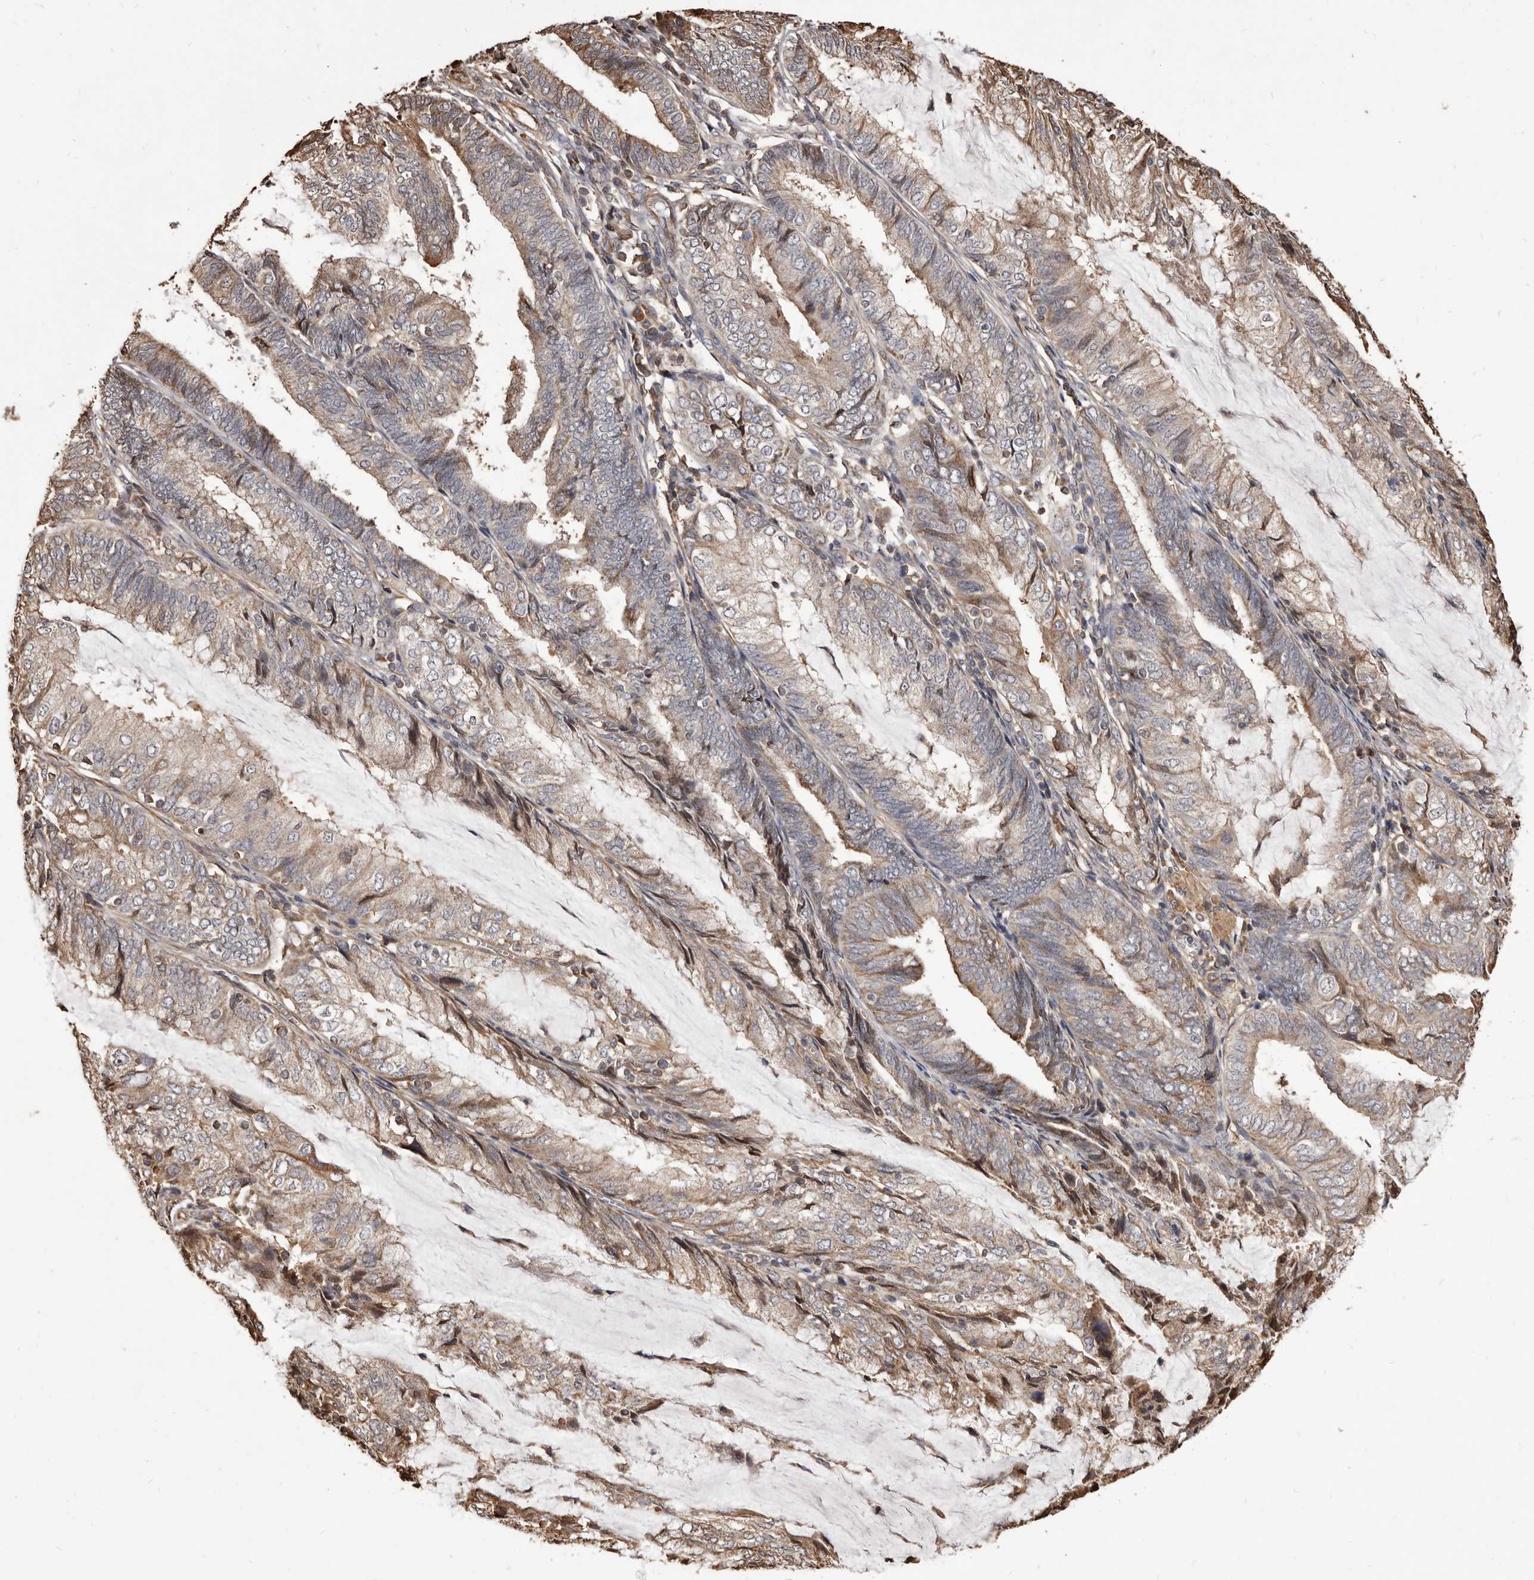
{"staining": {"intensity": "weak", "quantity": "25%-75%", "location": "cytoplasmic/membranous"}, "tissue": "endometrial cancer", "cell_type": "Tumor cells", "image_type": "cancer", "snomed": [{"axis": "morphology", "description": "Adenocarcinoma, NOS"}, {"axis": "topography", "description": "Endometrium"}], "caption": "Human adenocarcinoma (endometrial) stained with a protein marker displays weak staining in tumor cells.", "gene": "ALPK1", "patient": {"sex": "female", "age": 81}}